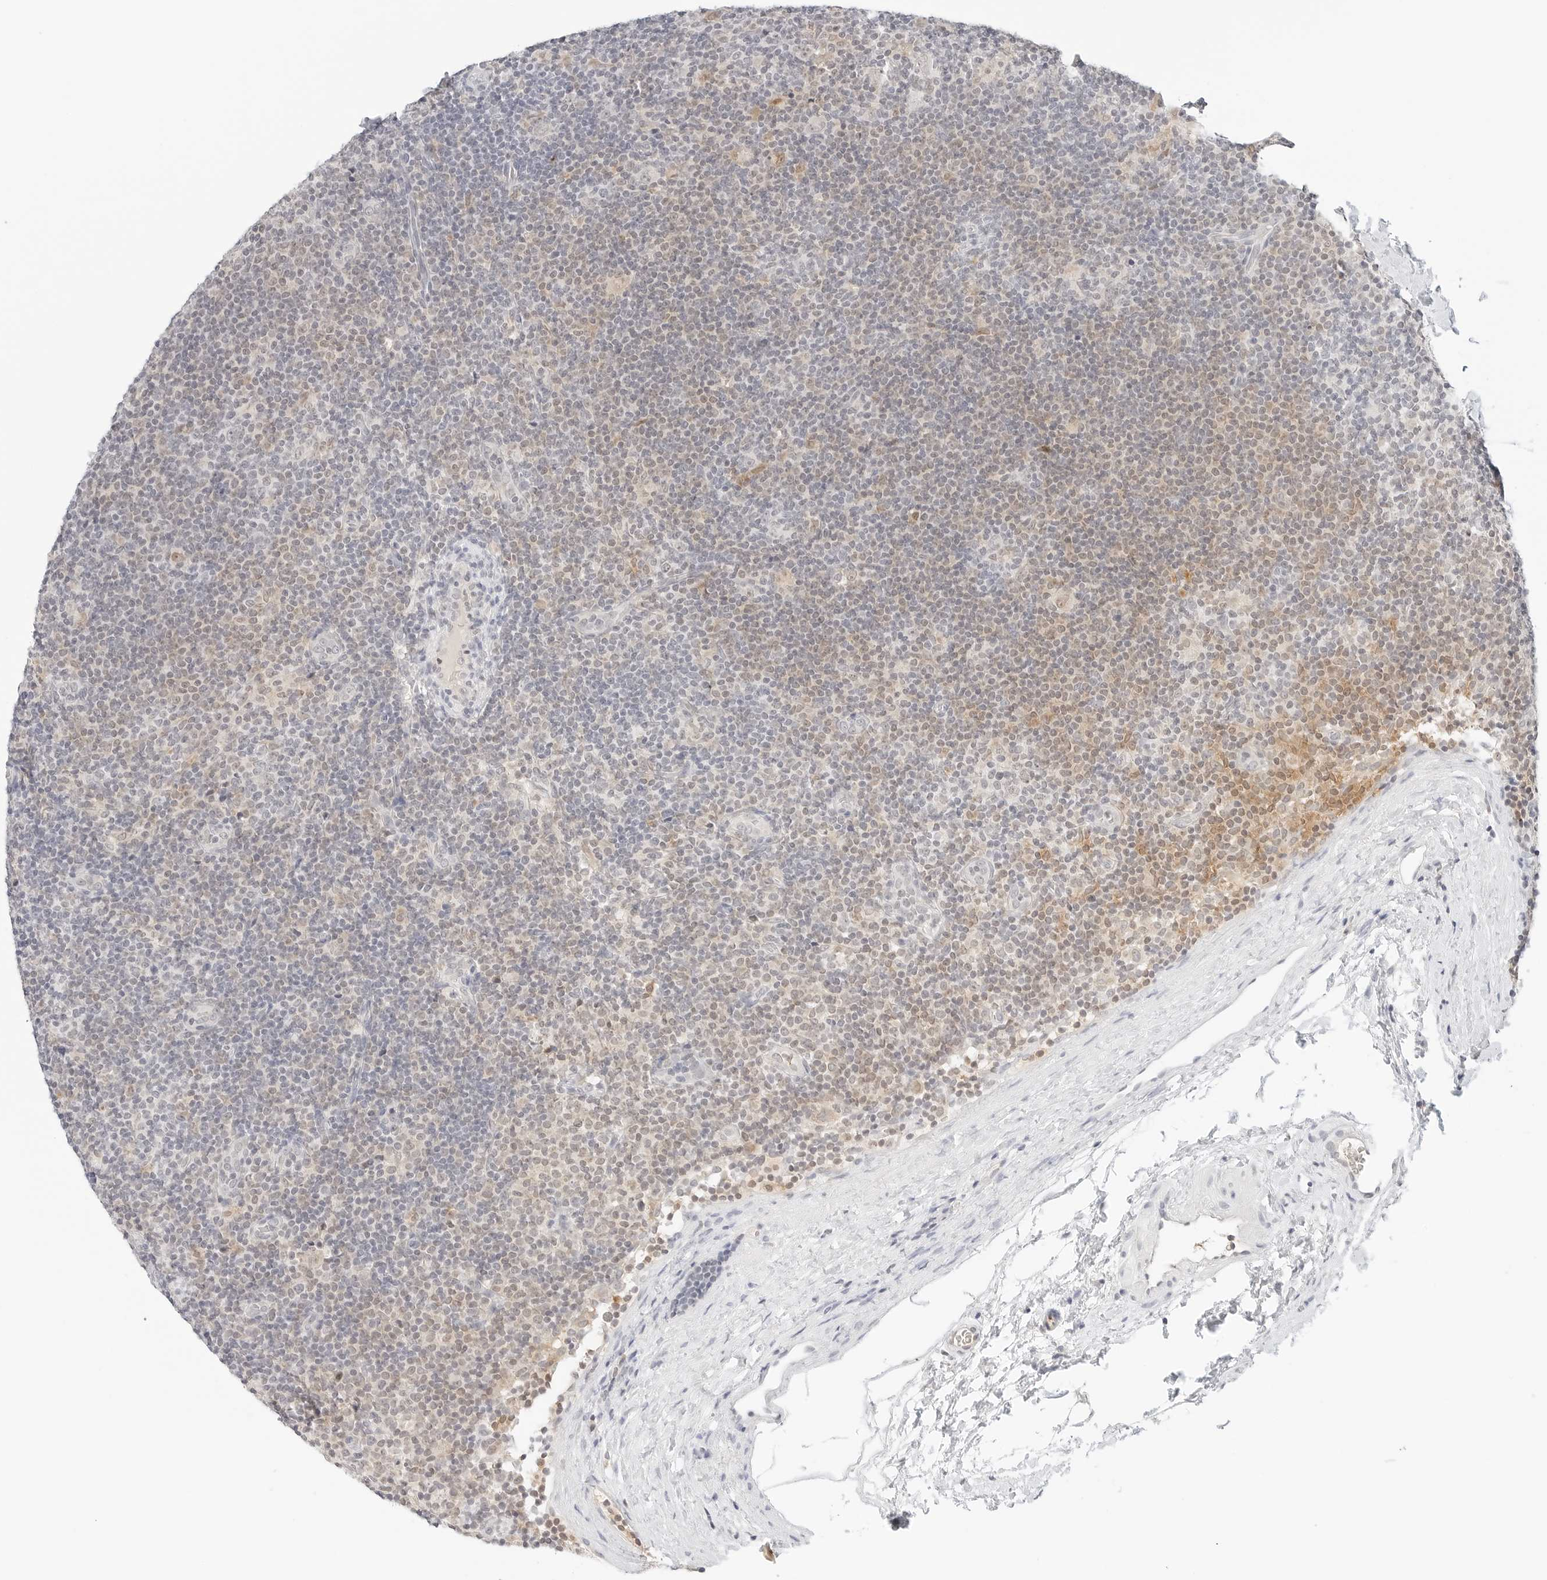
{"staining": {"intensity": "moderate", "quantity": "<25%", "location": "nuclear"}, "tissue": "lymphoma", "cell_type": "Tumor cells", "image_type": "cancer", "snomed": [{"axis": "morphology", "description": "Hodgkin's disease, NOS"}, {"axis": "topography", "description": "Lymph node"}], "caption": "High-power microscopy captured an immunohistochemistry (IHC) image of Hodgkin's disease, revealing moderate nuclear positivity in about <25% of tumor cells.", "gene": "NEO1", "patient": {"sex": "female", "age": 57}}